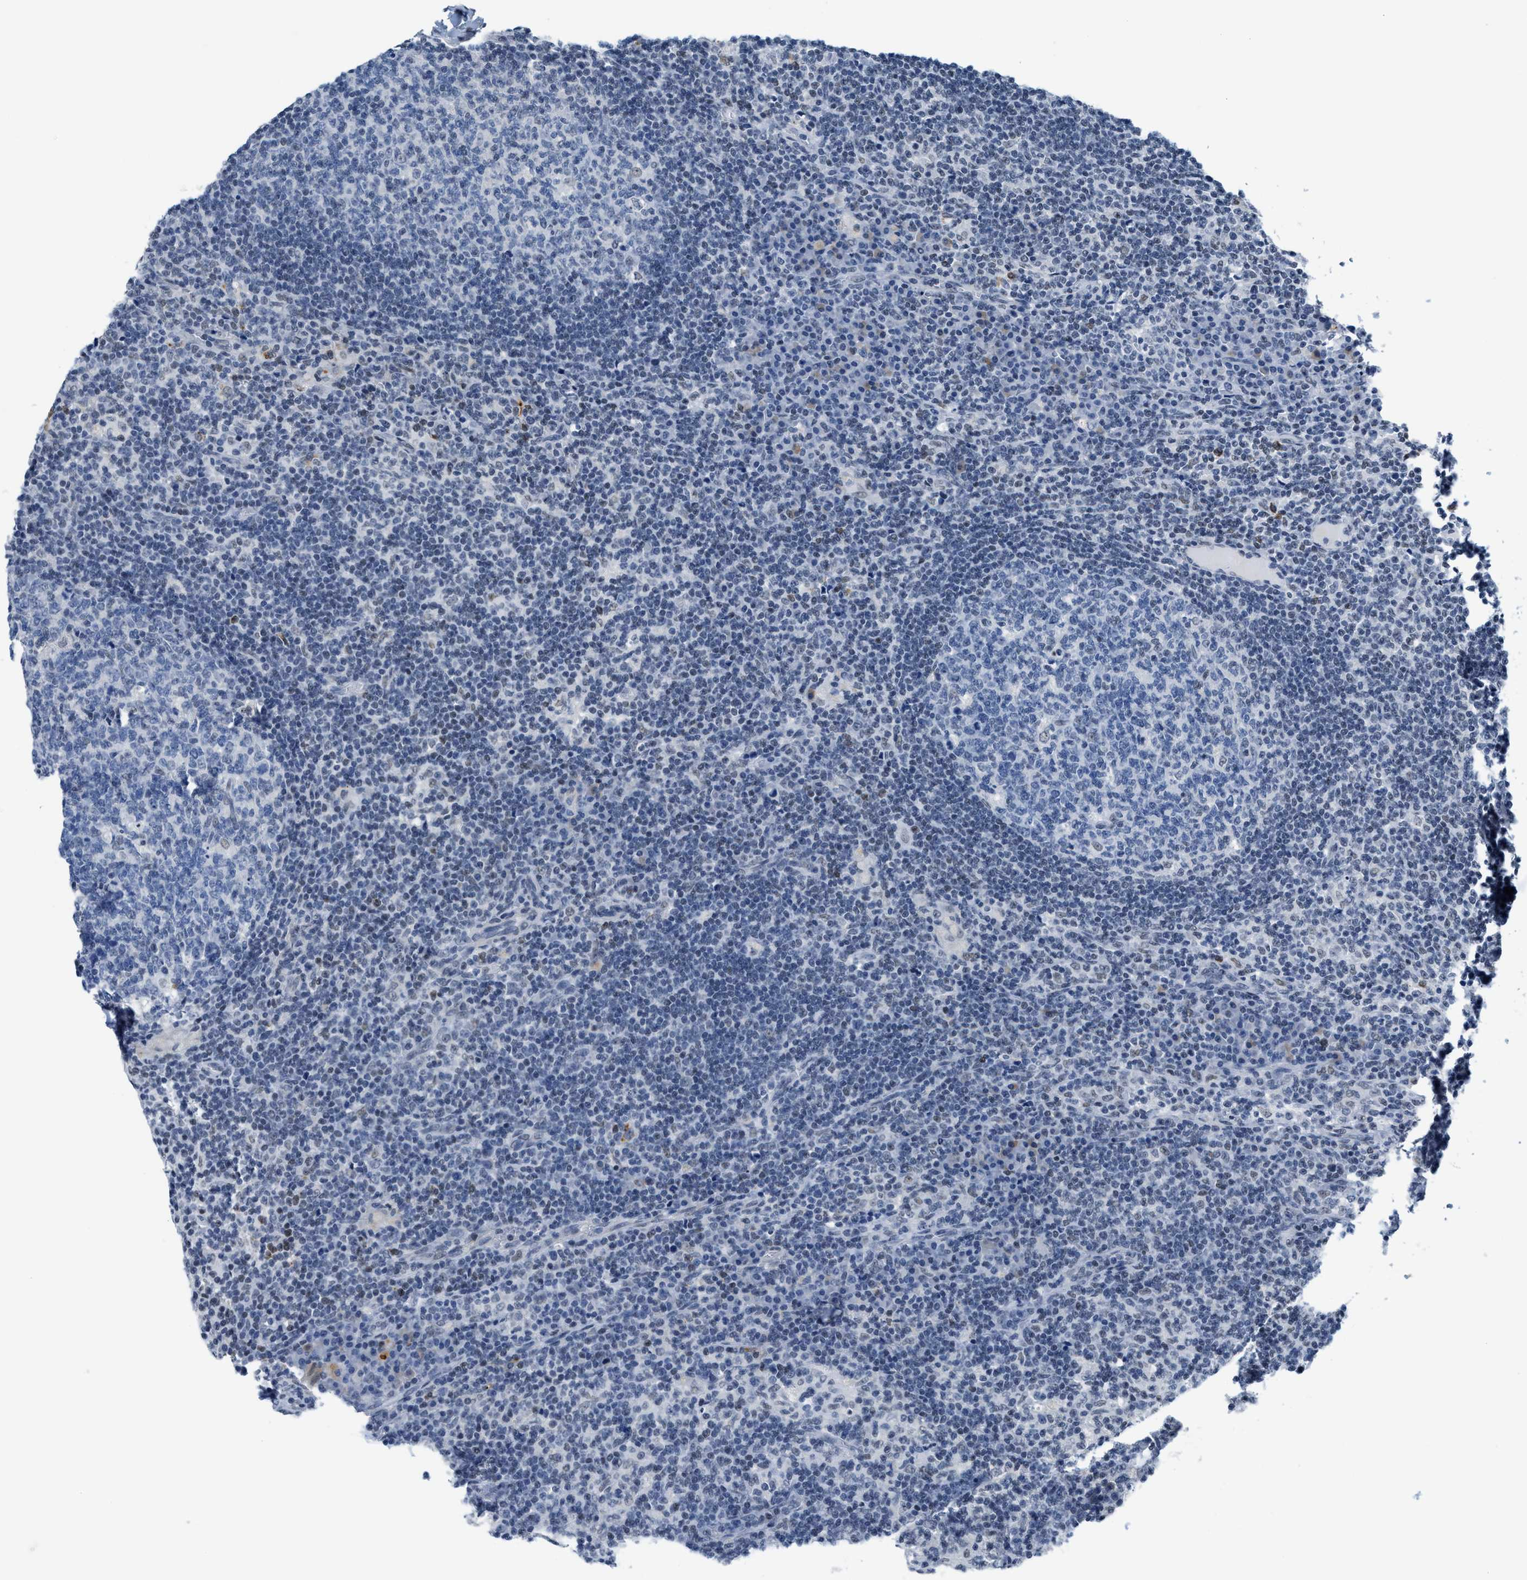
{"staining": {"intensity": "negative", "quantity": "none", "location": "none"}, "tissue": "lymph node", "cell_type": "Germinal center cells", "image_type": "normal", "snomed": [{"axis": "morphology", "description": "Normal tissue, NOS"}, {"axis": "morphology", "description": "Inflammation, NOS"}, {"axis": "topography", "description": "Lymph node"}], "caption": "Protein analysis of benign lymph node exhibits no significant expression in germinal center cells.", "gene": "SETD1B", "patient": {"sex": "male", "age": 55}}